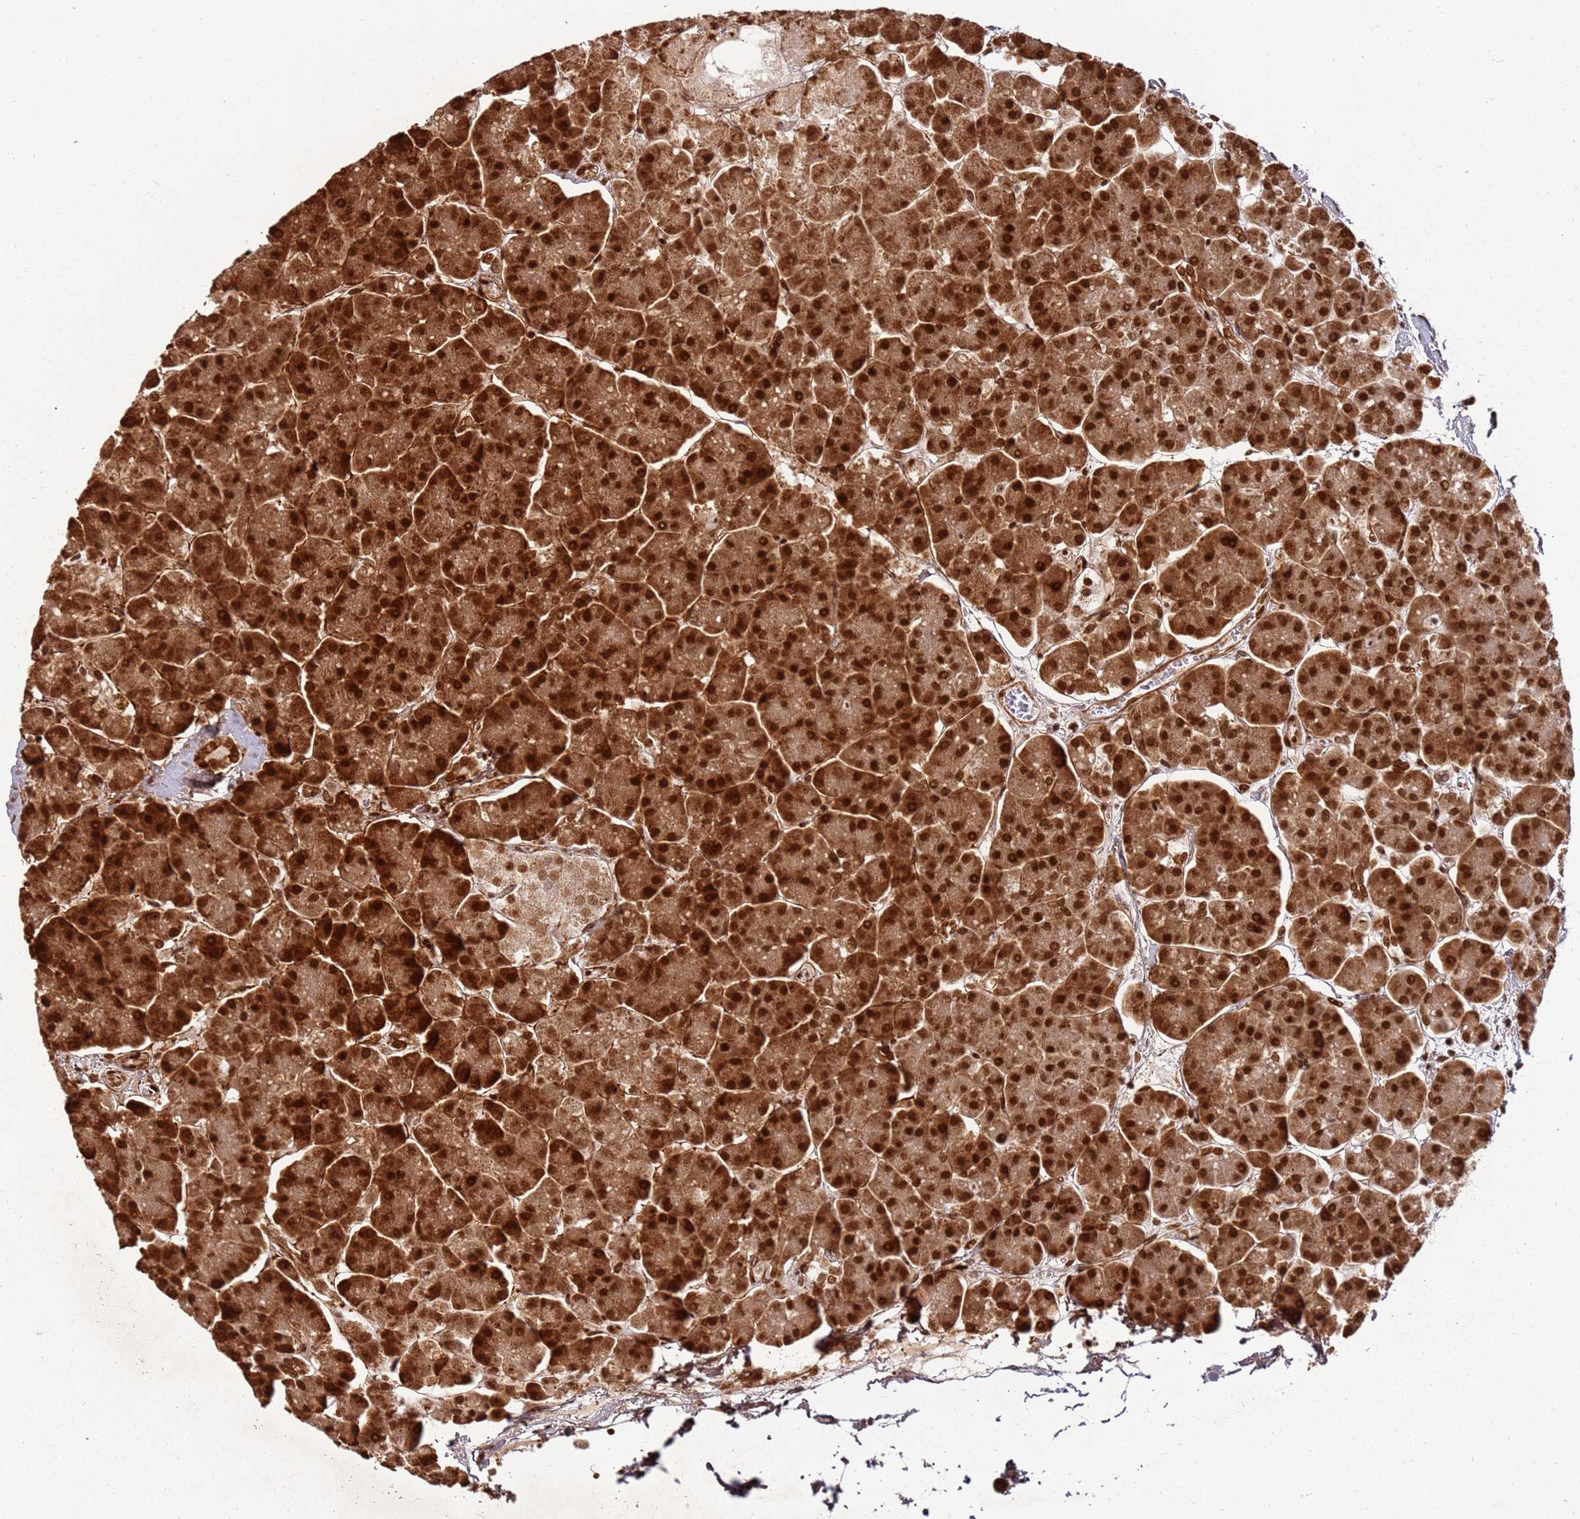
{"staining": {"intensity": "strong", "quantity": ">75%", "location": "cytoplasmic/membranous,nuclear"}, "tissue": "pancreas", "cell_type": "Exocrine glandular cells", "image_type": "normal", "snomed": [{"axis": "morphology", "description": "Normal tissue, NOS"}, {"axis": "topography", "description": "Pancreas"}, {"axis": "topography", "description": "Peripheral nerve tissue"}], "caption": "A photomicrograph of human pancreas stained for a protein exhibits strong cytoplasmic/membranous,nuclear brown staining in exocrine glandular cells.", "gene": "TENT4A", "patient": {"sex": "male", "age": 54}}